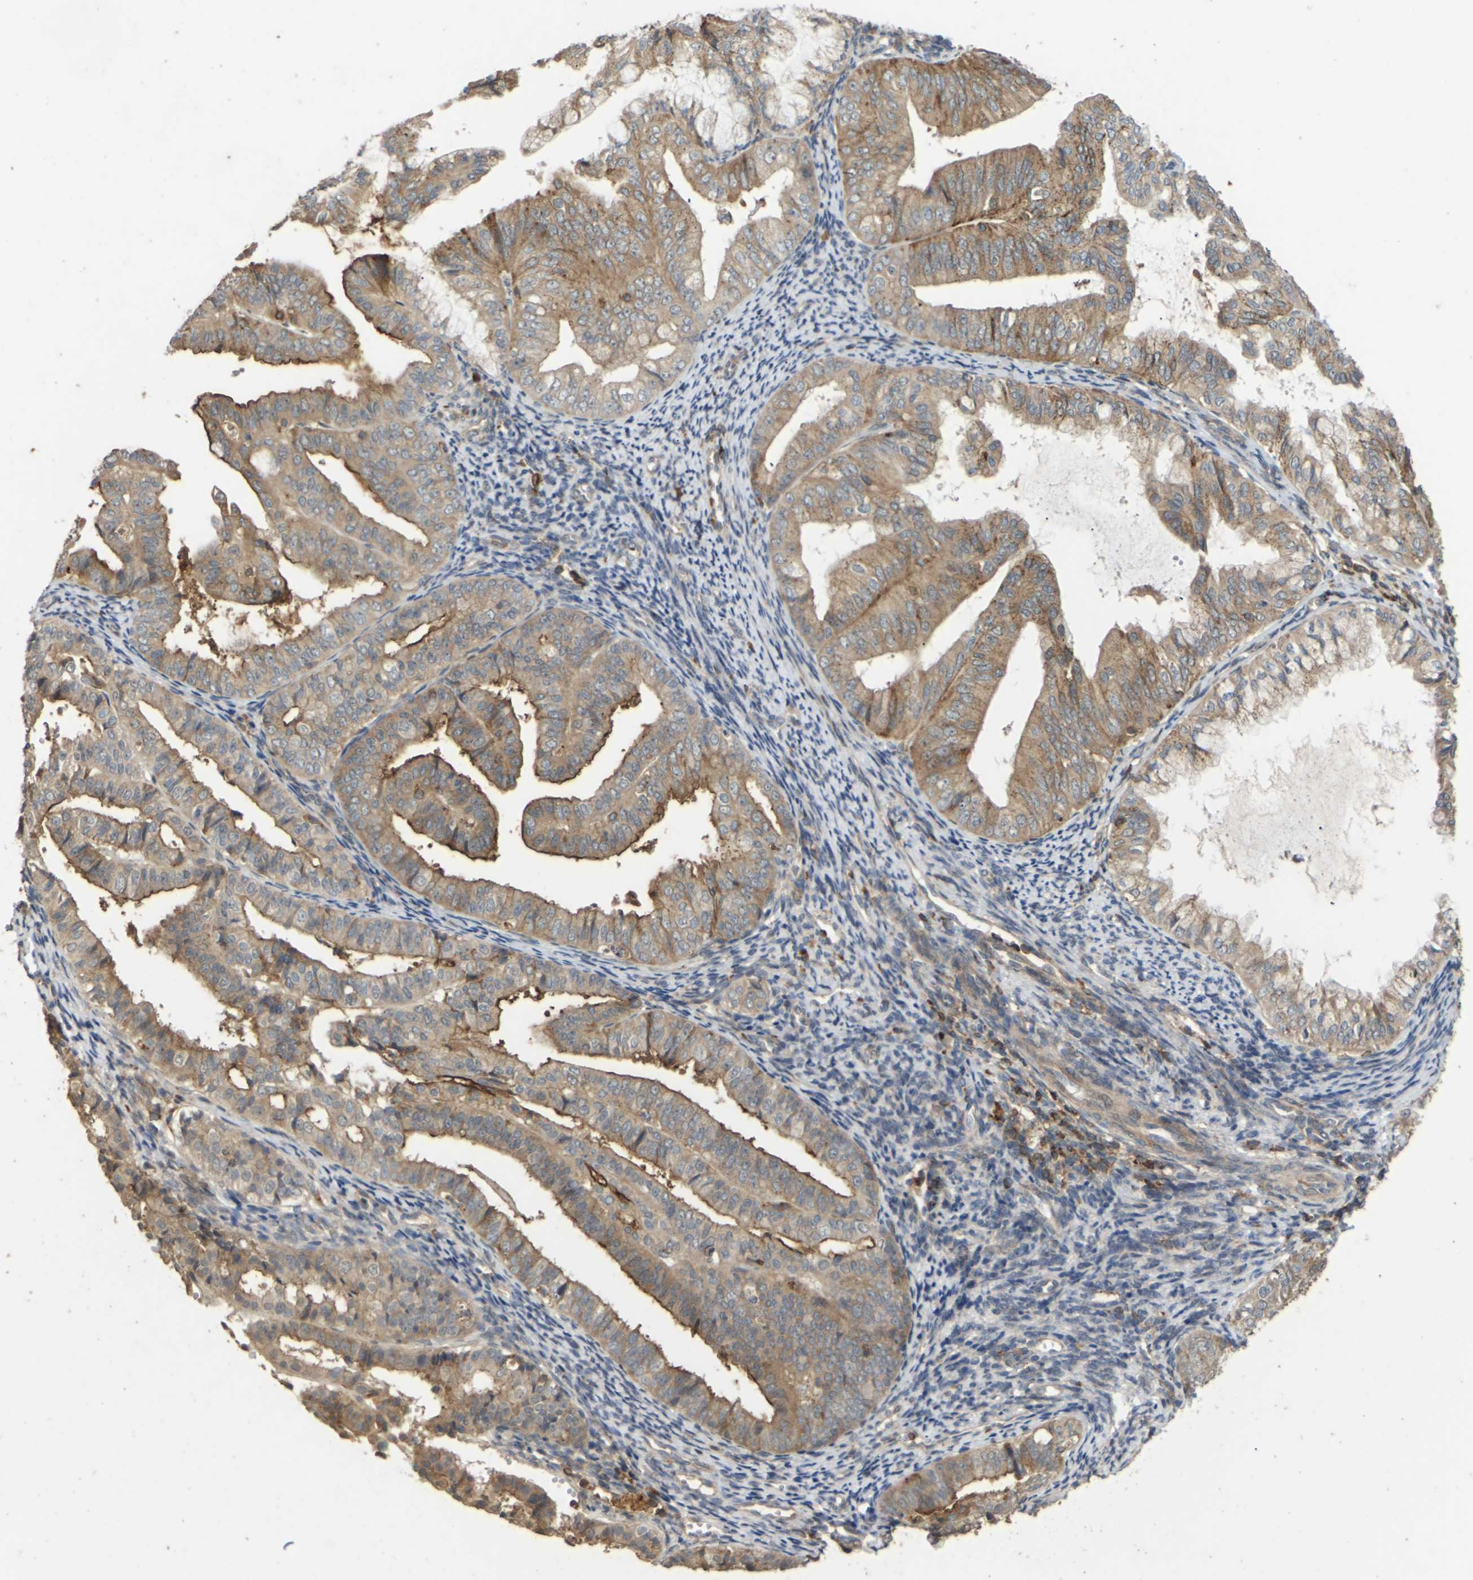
{"staining": {"intensity": "moderate", "quantity": ">75%", "location": "cytoplasmic/membranous"}, "tissue": "endometrial cancer", "cell_type": "Tumor cells", "image_type": "cancer", "snomed": [{"axis": "morphology", "description": "Adenocarcinoma, NOS"}, {"axis": "topography", "description": "Endometrium"}], "caption": "Endometrial cancer tissue displays moderate cytoplasmic/membranous staining in approximately >75% of tumor cells, visualized by immunohistochemistry.", "gene": "KSR1", "patient": {"sex": "female", "age": 63}}